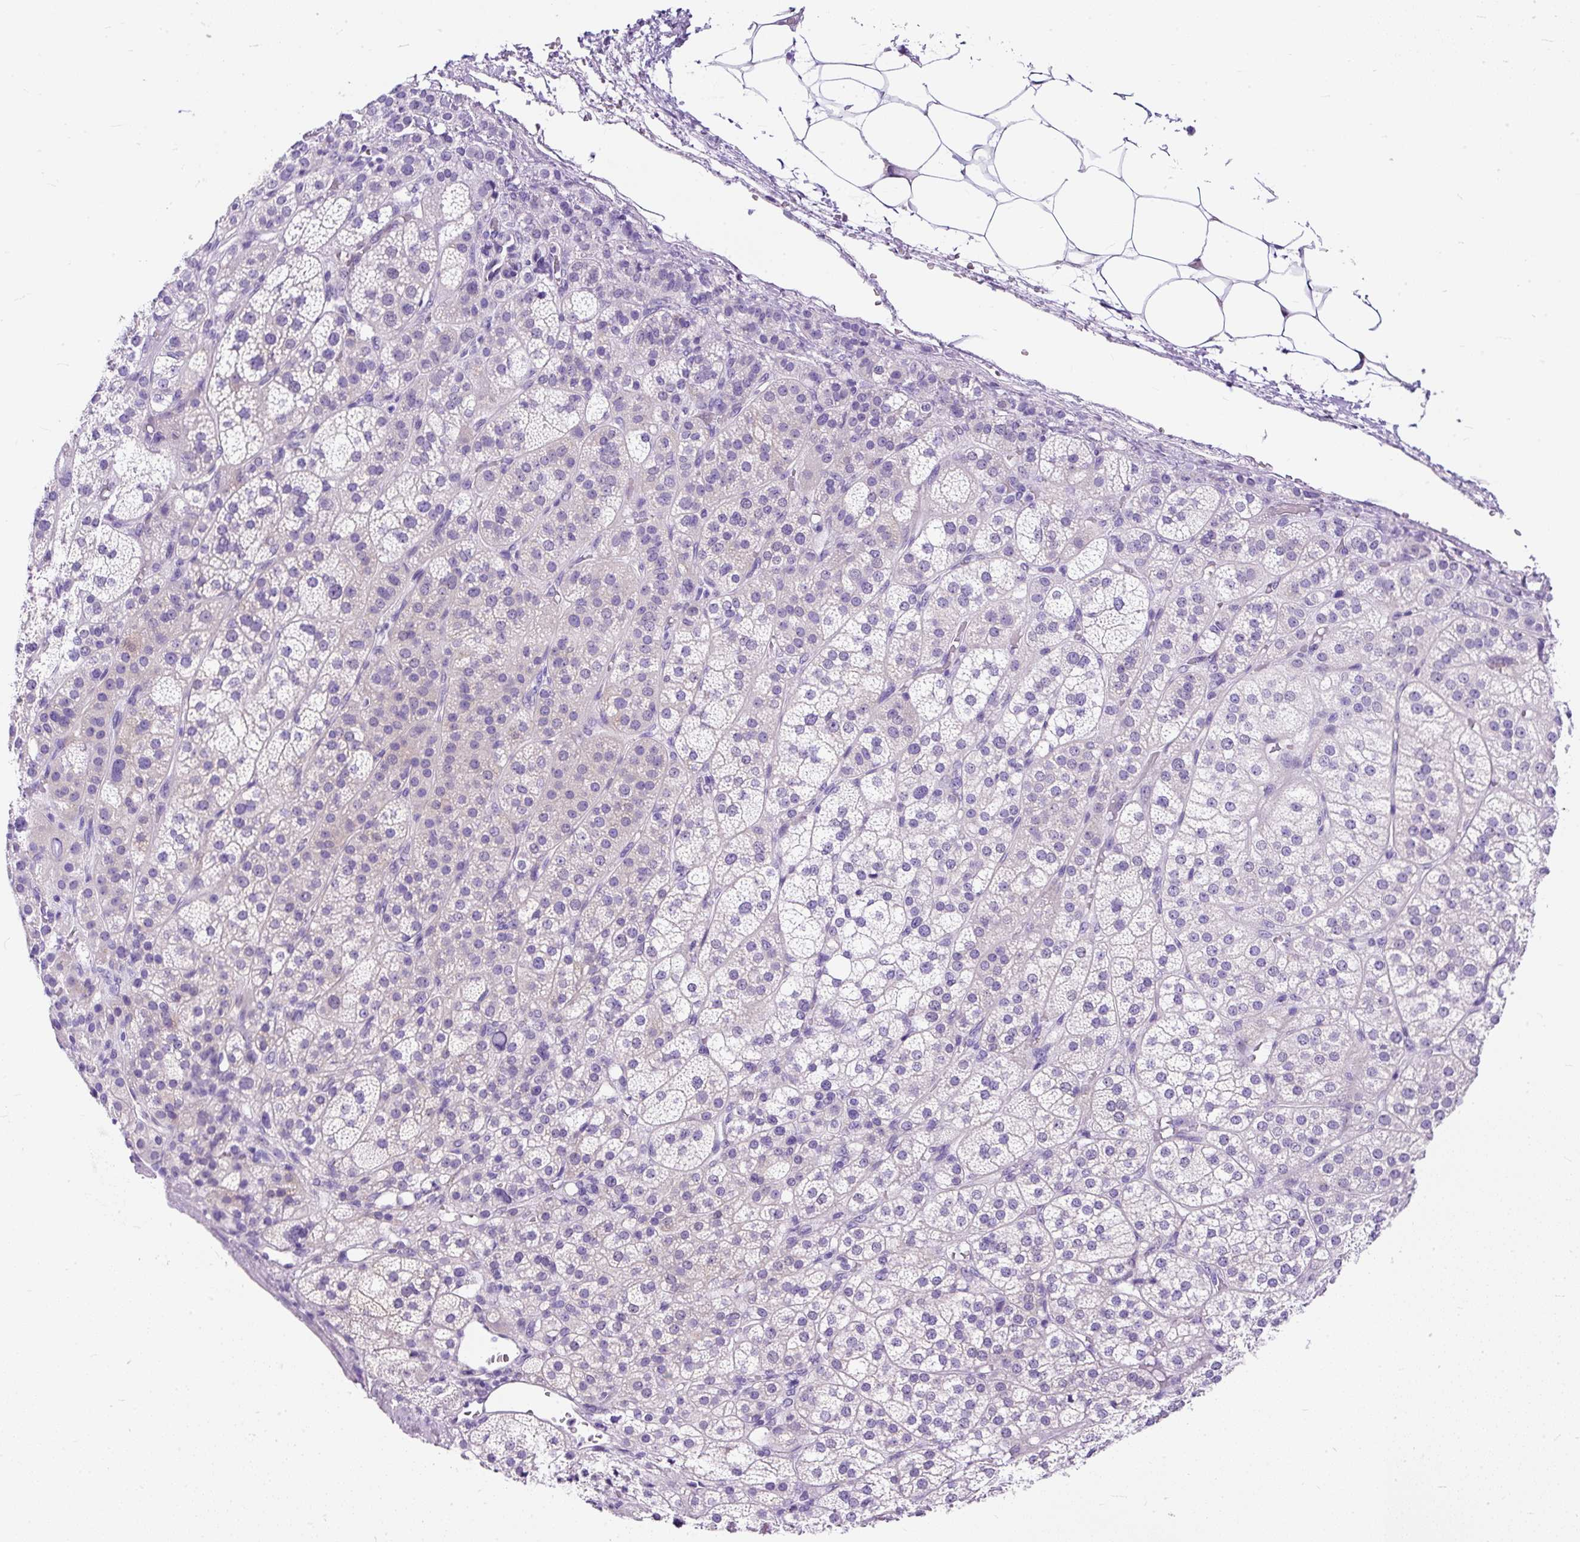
{"staining": {"intensity": "negative", "quantity": "none", "location": "none"}, "tissue": "adrenal gland", "cell_type": "Glandular cells", "image_type": "normal", "snomed": [{"axis": "morphology", "description": "Normal tissue, NOS"}, {"axis": "topography", "description": "Adrenal gland"}], "caption": "Glandular cells show no significant protein staining in benign adrenal gland. The staining is performed using DAB brown chromogen with nuclei counter-stained in using hematoxylin.", "gene": "STOX2", "patient": {"sex": "female", "age": 60}}